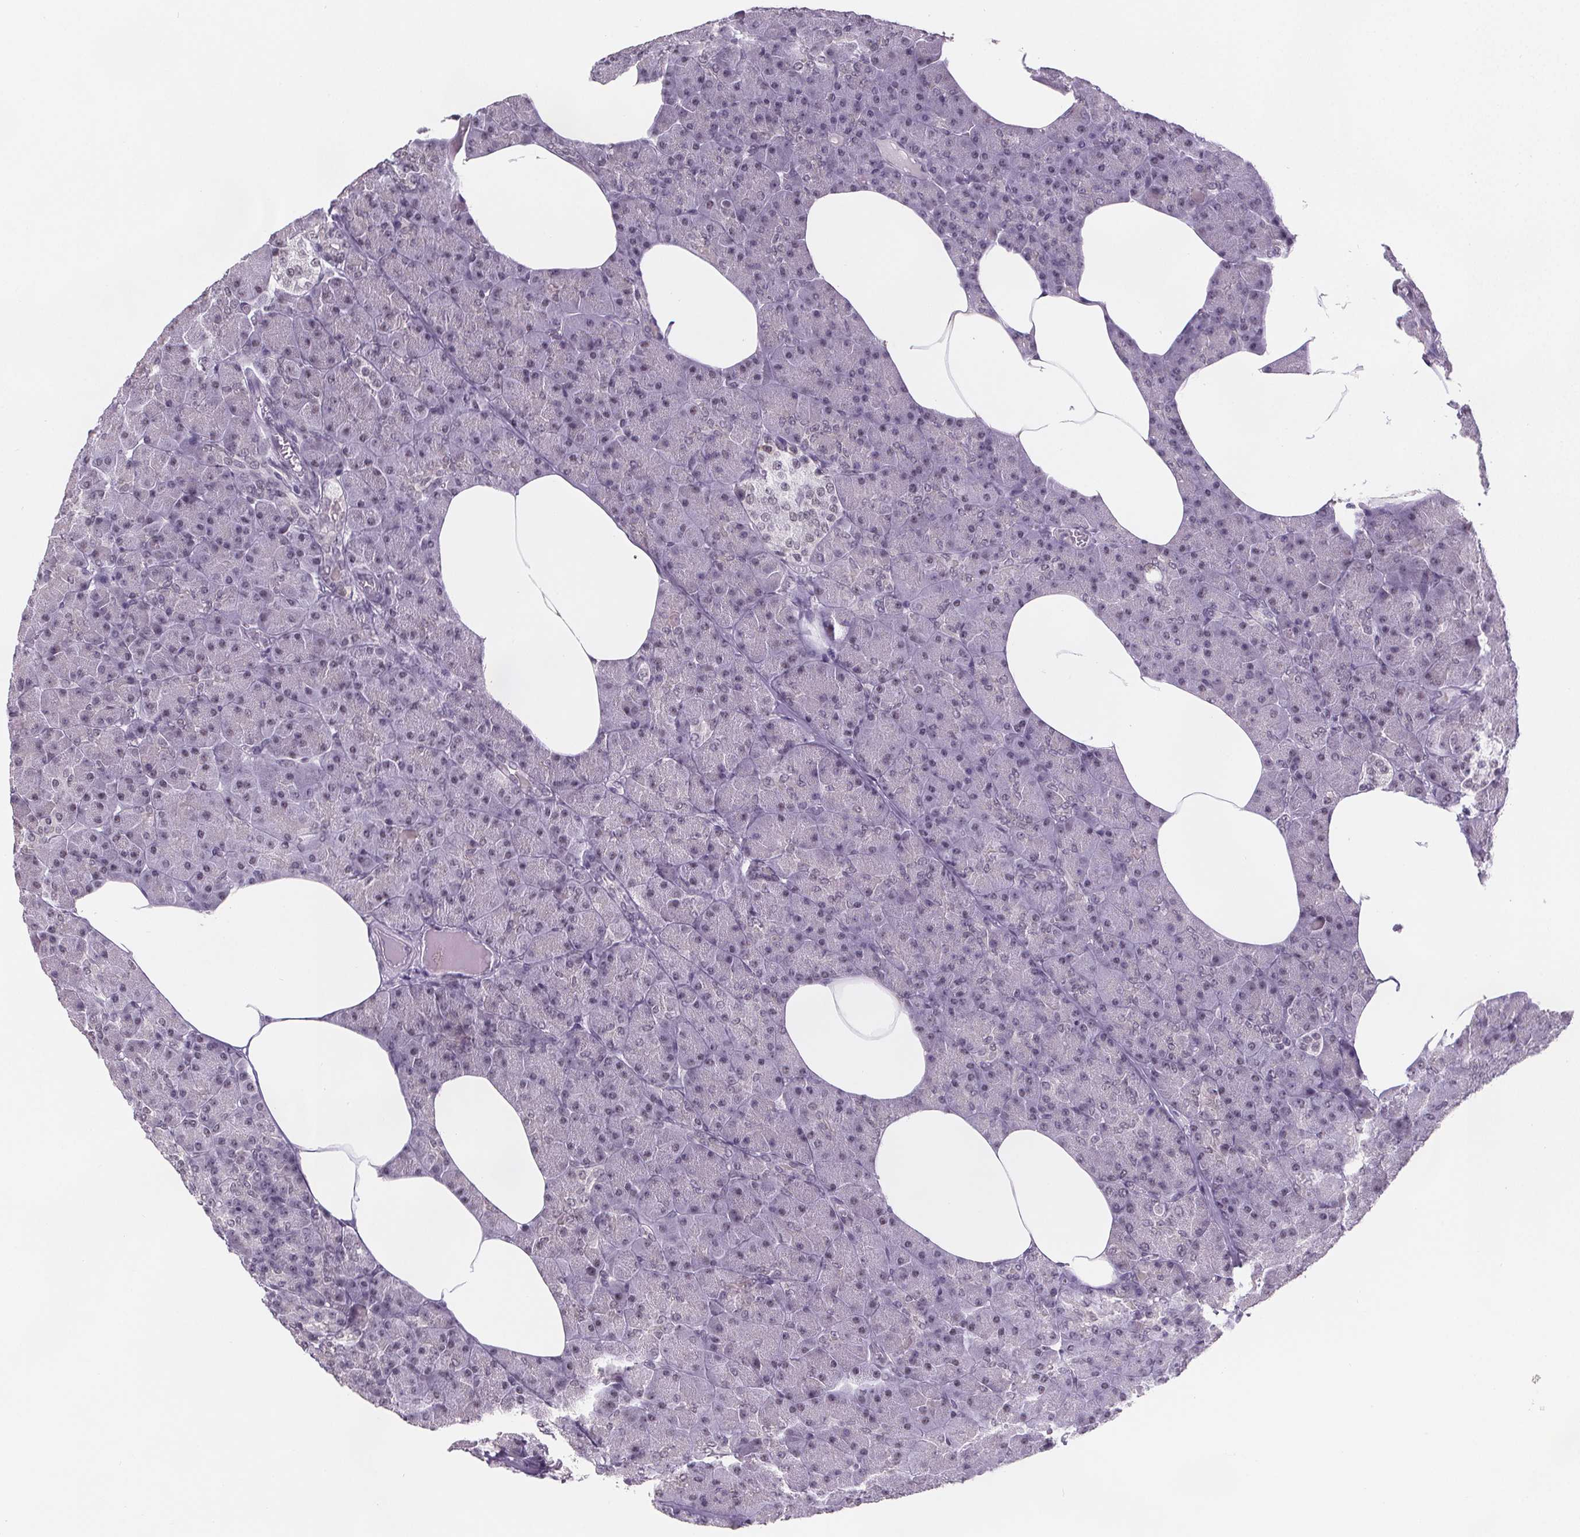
{"staining": {"intensity": "weak", "quantity": "25%-75%", "location": "nuclear"}, "tissue": "pancreas", "cell_type": "Exocrine glandular cells", "image_type": "normal", "snomed": [{"axis": "morphology", "description": "Normal tissue, NOS"}, {"axis": "topography", "description": "Pancreas"}], "caption": "An IHC micrograph of normal tissue is shown. Protein staining in brown shows weak nuclear positivity in pancreas within exocrine glandular cells.", "gene": "ZNF572", "patient": {"sex": "female", "age": 45}}